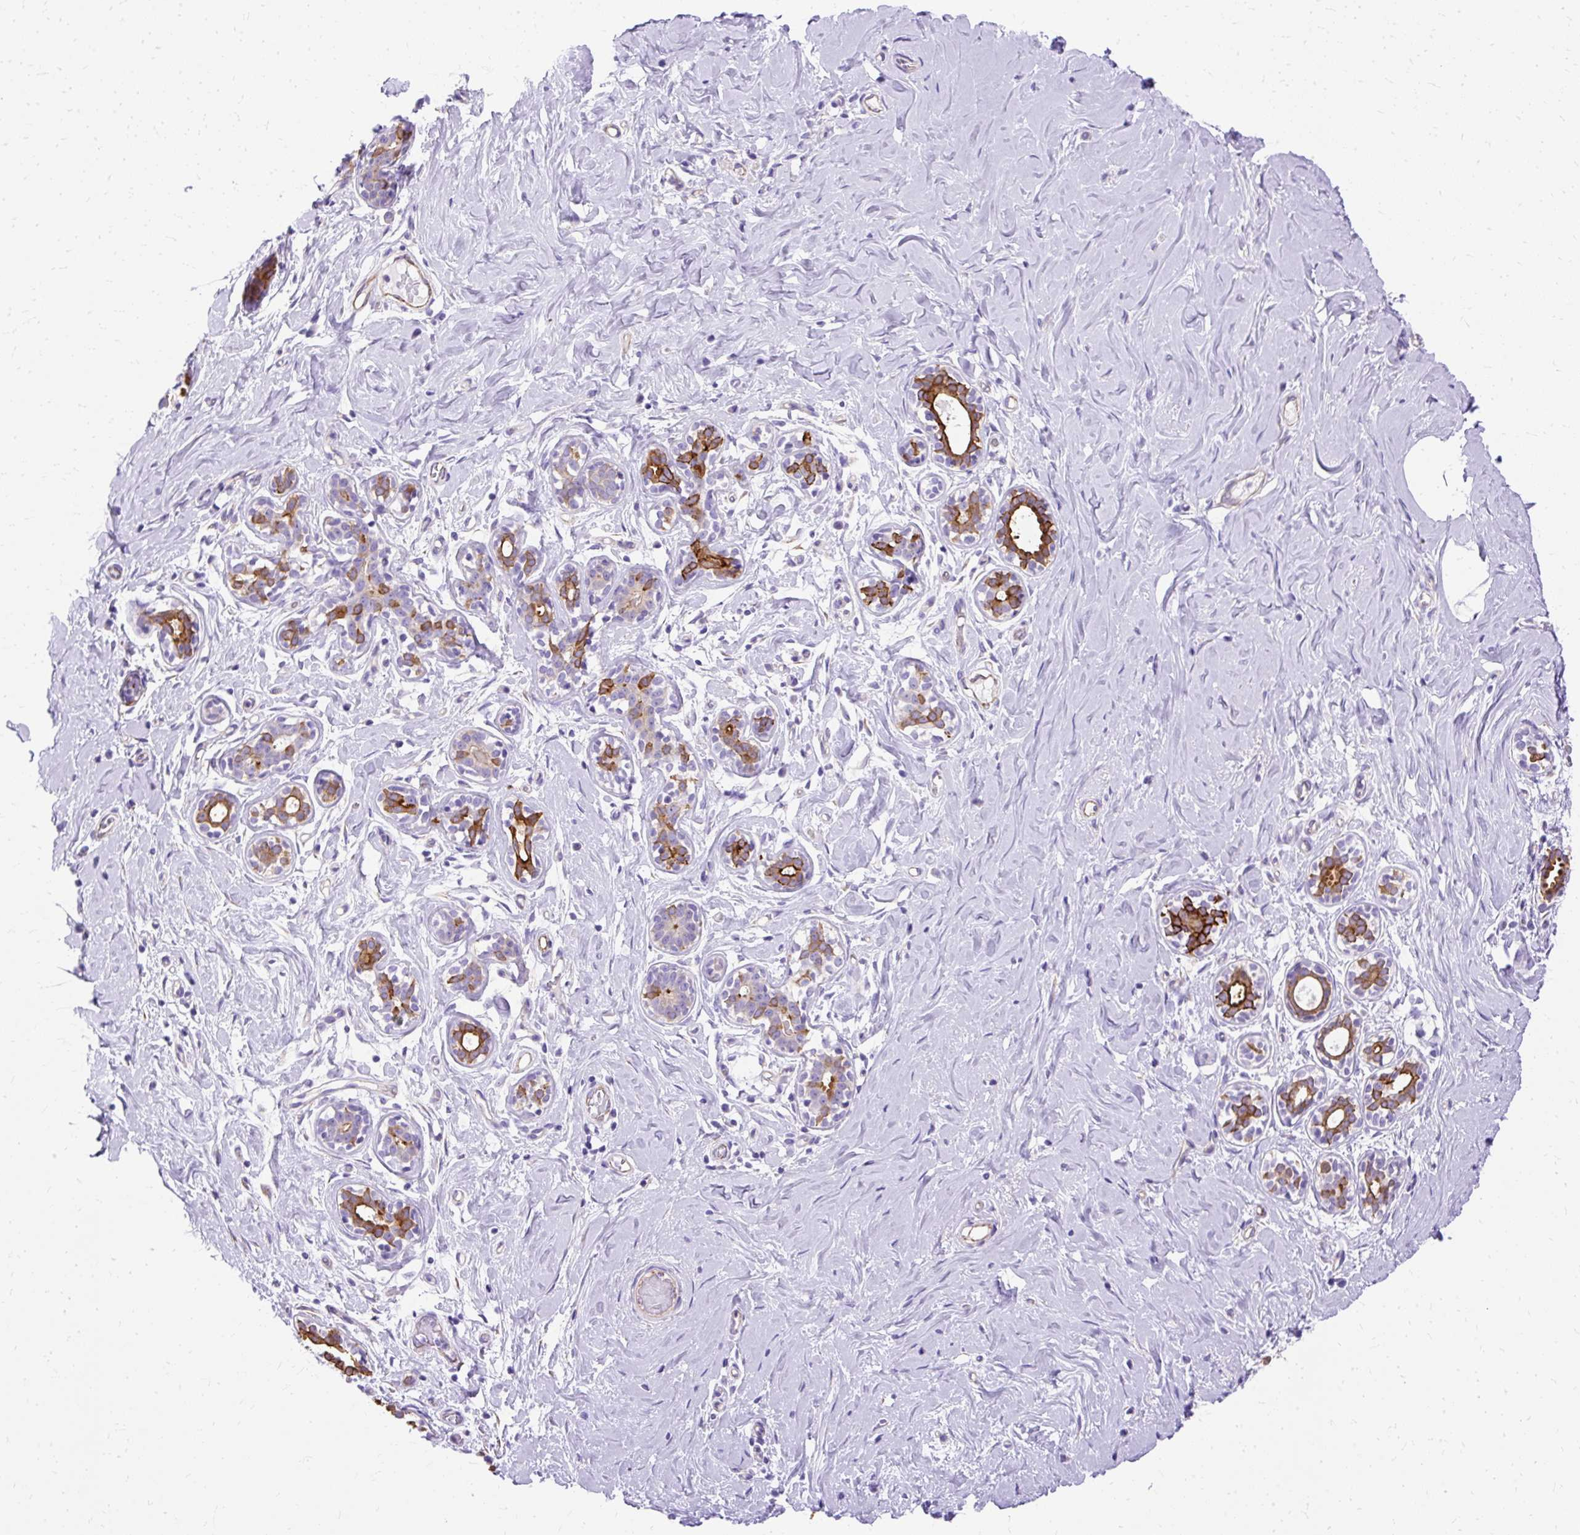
{"staining": {"intensity": "negative", "quantity": "none", "location": "none"}, "tissue": "breast", "cell_type": "Adipocytes", "image_type": "normal", "snomed": [{"axis": "morphology", "description": "Normal tissue, NOS"}, {"axis": "topography", "description": "Breast"}], "caption": "Human breast stained for a protein using immunohistochemistry reveals no positivity in adipocytes.", "gene": "MYO6", "patient": {"sex": "female", "age": 27}}